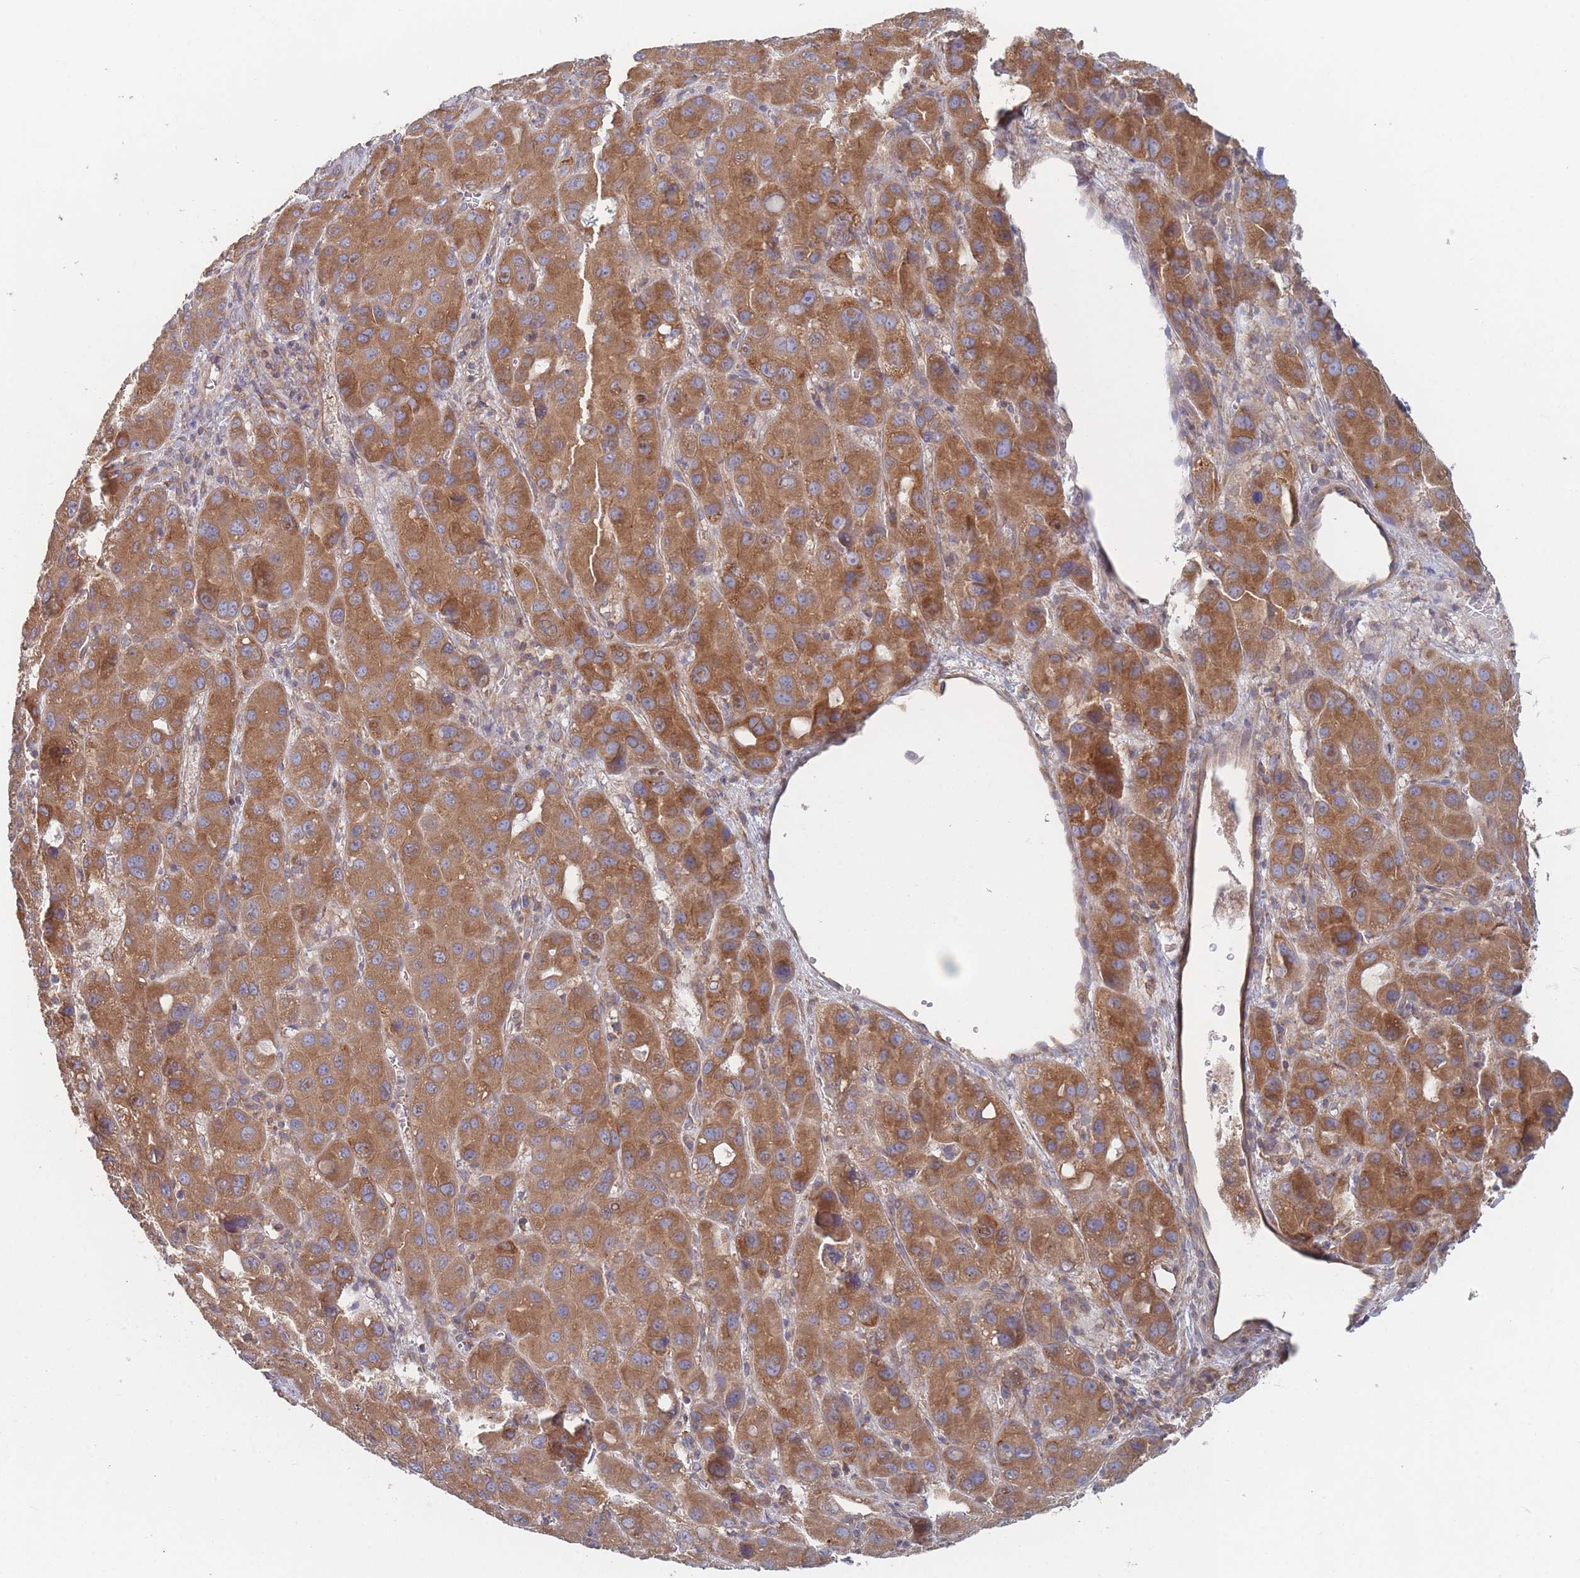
{"staining": {"intensity": "strong", "quantity": ">75%", "location": "cytoplasmic/membranous"}, "tissue": "liver cancer", "cell_type": "Tumor cells", "image_type": "cancer", "snomed": [{"axis": "morphology", "description": "Carcinoma, Hepatocellular, NOS"}, {"axis": "topography", "description": "Liver"}], "caption": "IHC (DAB) staining of liver cancer (hepatocellular carcinoma) exhibits strong cytoplasmic/membranous protein expression in approximately >75% of tumor cells.", "gene": "KDSR", "patient": {"sex": "male", "age": 55}}